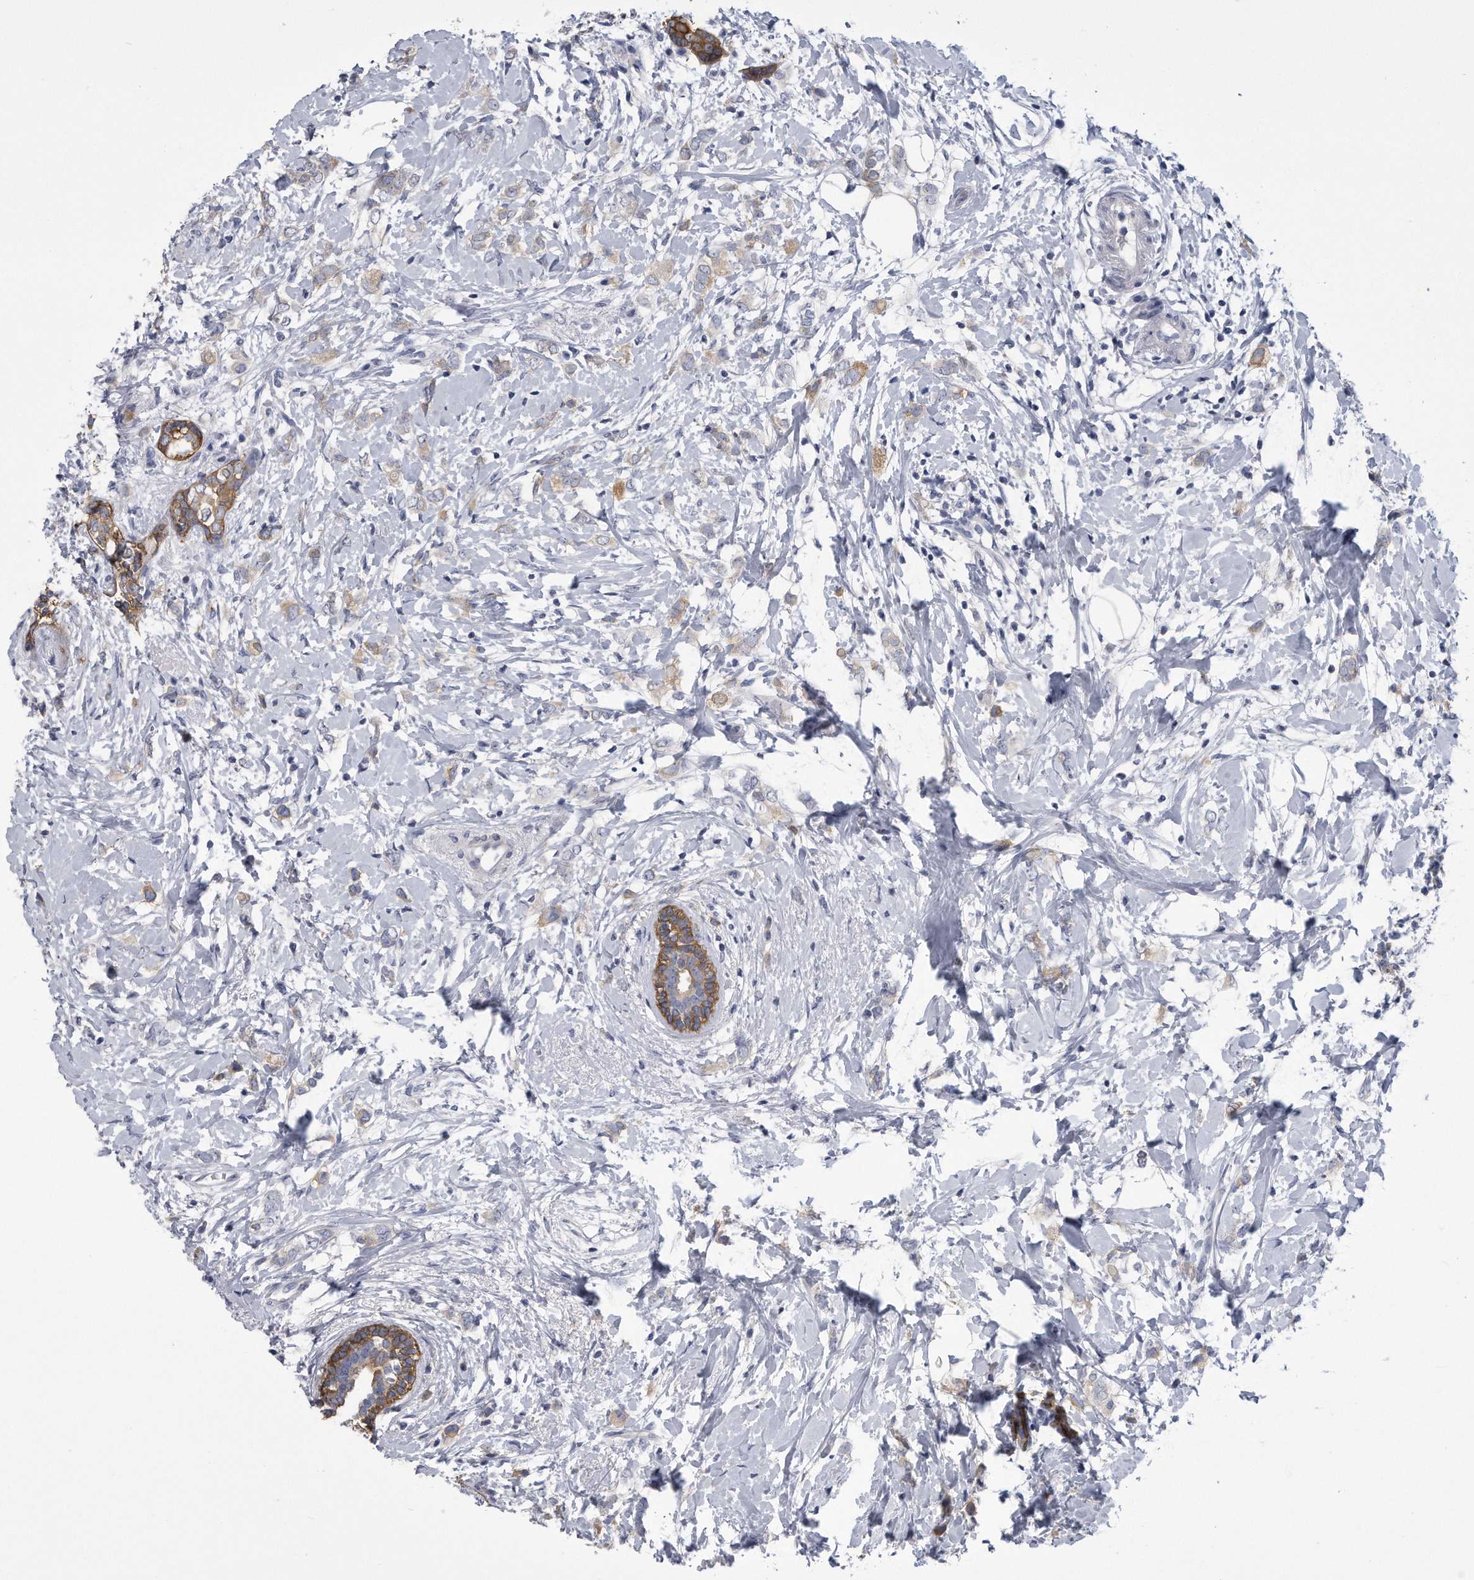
{"staining": {"intensity": "weak", "quantity": "25%-75%", "location": "cytoplasmic/membranous"}, "tissue": "breast cancer", "cell_type": "Tumor cells", "image_type": "cancer", "snomed": [{"axis": "morphology", "description": "Normal tissue, NOS"}, {"axis": "morphology", "description": "Lobular carcinoma"}, {"axis": "topography", "description": "Breast"}], "caption": "Lobular carcinoma (breast) tissue demonstrates weak cytoplasmic/membranous expression in about 25%-75% of tumor cells, visualized by immunohistochemistry.", "gene": "PYGB", "patient": {"sex": "female", "age": 47}}